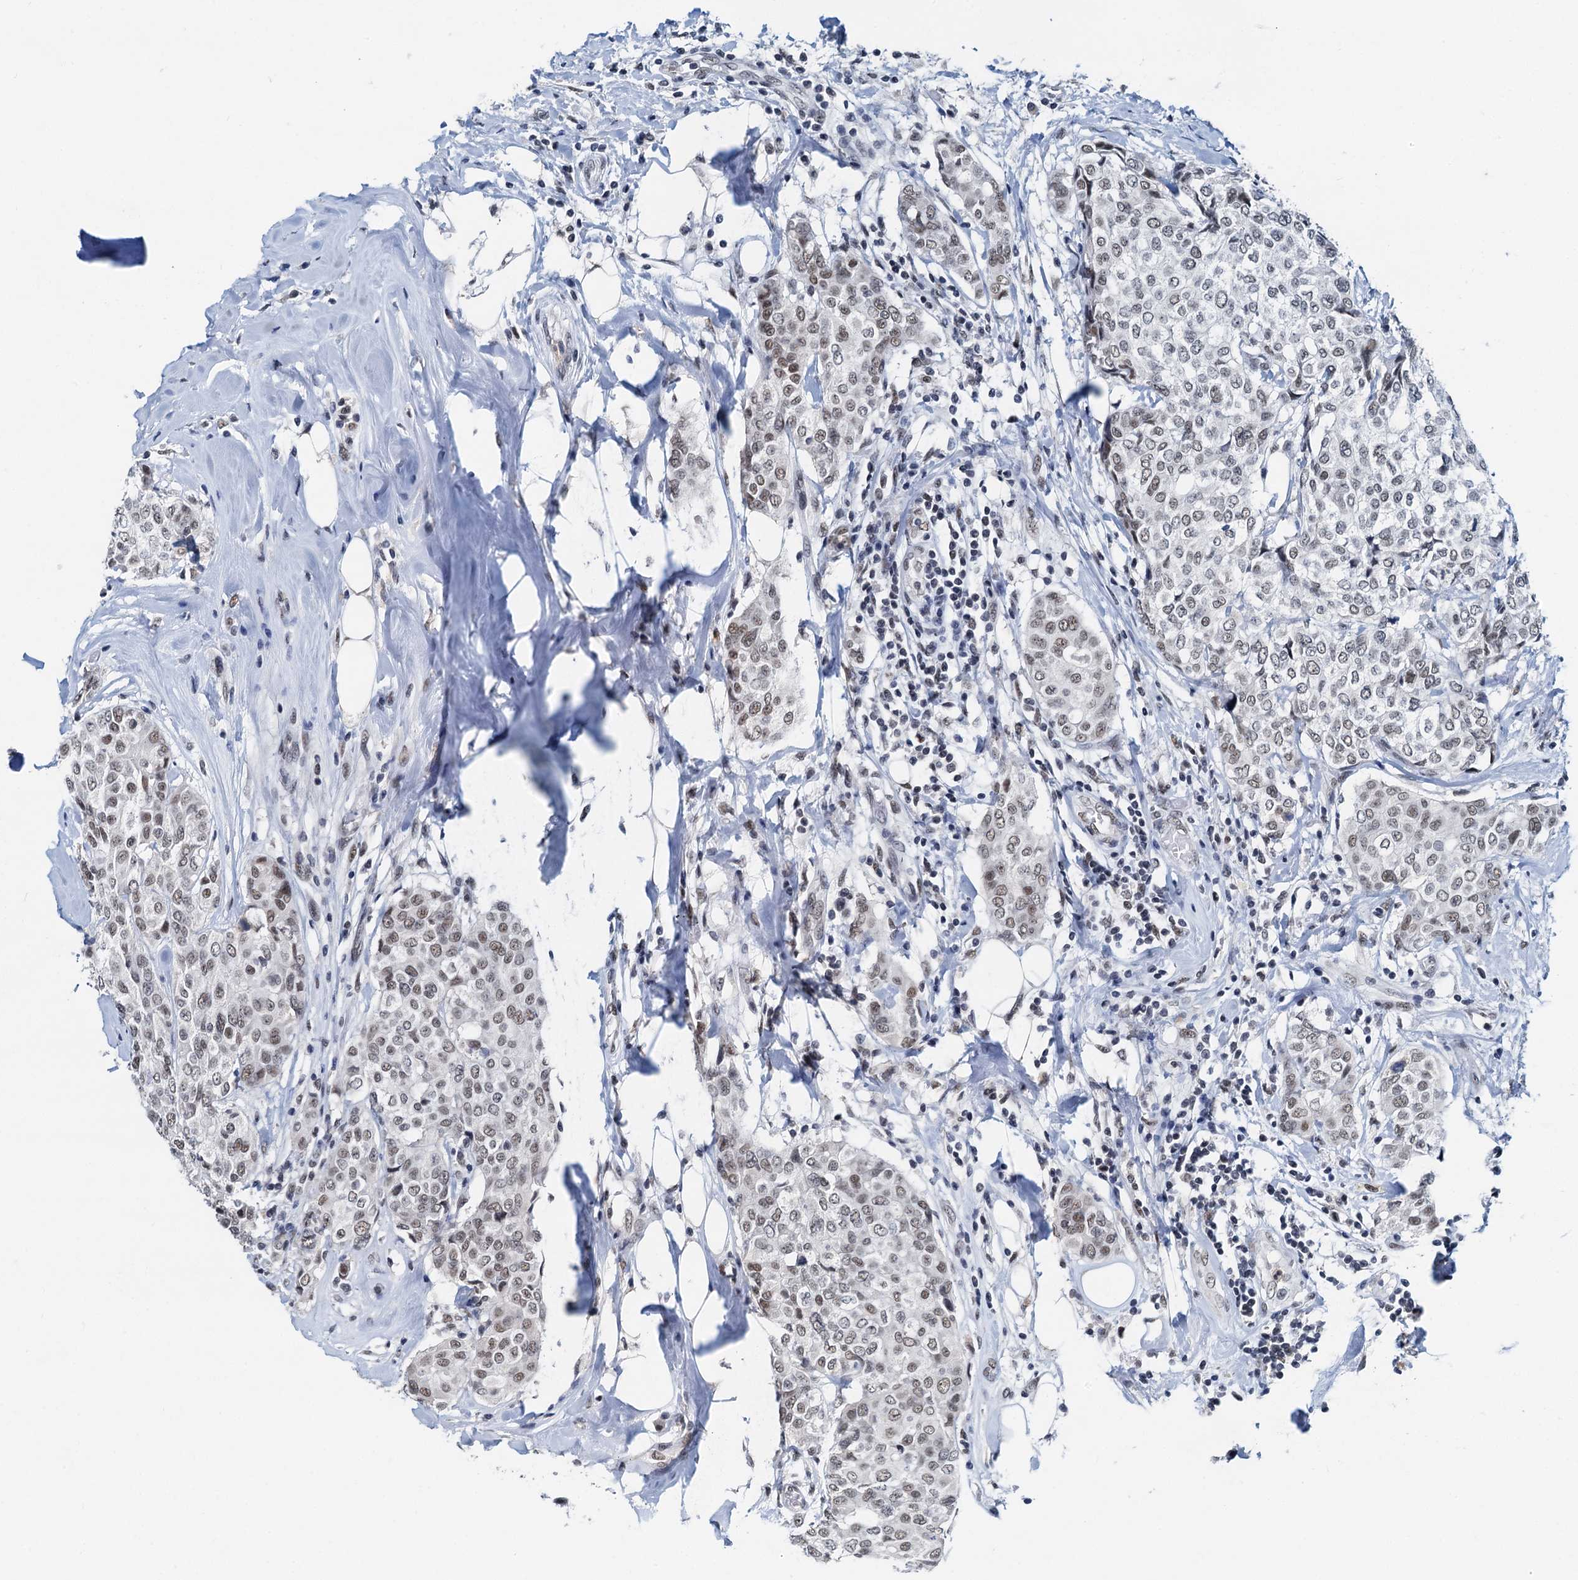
{"staining": {"intensity": "weak", "quantity": ">75%", "location": "nuclear"}, "tissue": "breast cancer", "cell_type": "Tumor cells", "image_type": "cancer", "snomed": [{"axis": "morphology", "description": "Lobular carcinoma"}, {"axis": "topography", "description": "Breast"}], "caption": "The immunohistochemical stain highlights weak nuclear expression in tumor cells of lobular carcinoma (breast) tissue. The protein is stained brown, and the nuclei are stained in blue (DAB (3,3'-diaminobenzidine) IHC with brightfield microscopy, high magnification).", "gene": "SNRPD1", "patient": {"sex": "female", "age": 51}}